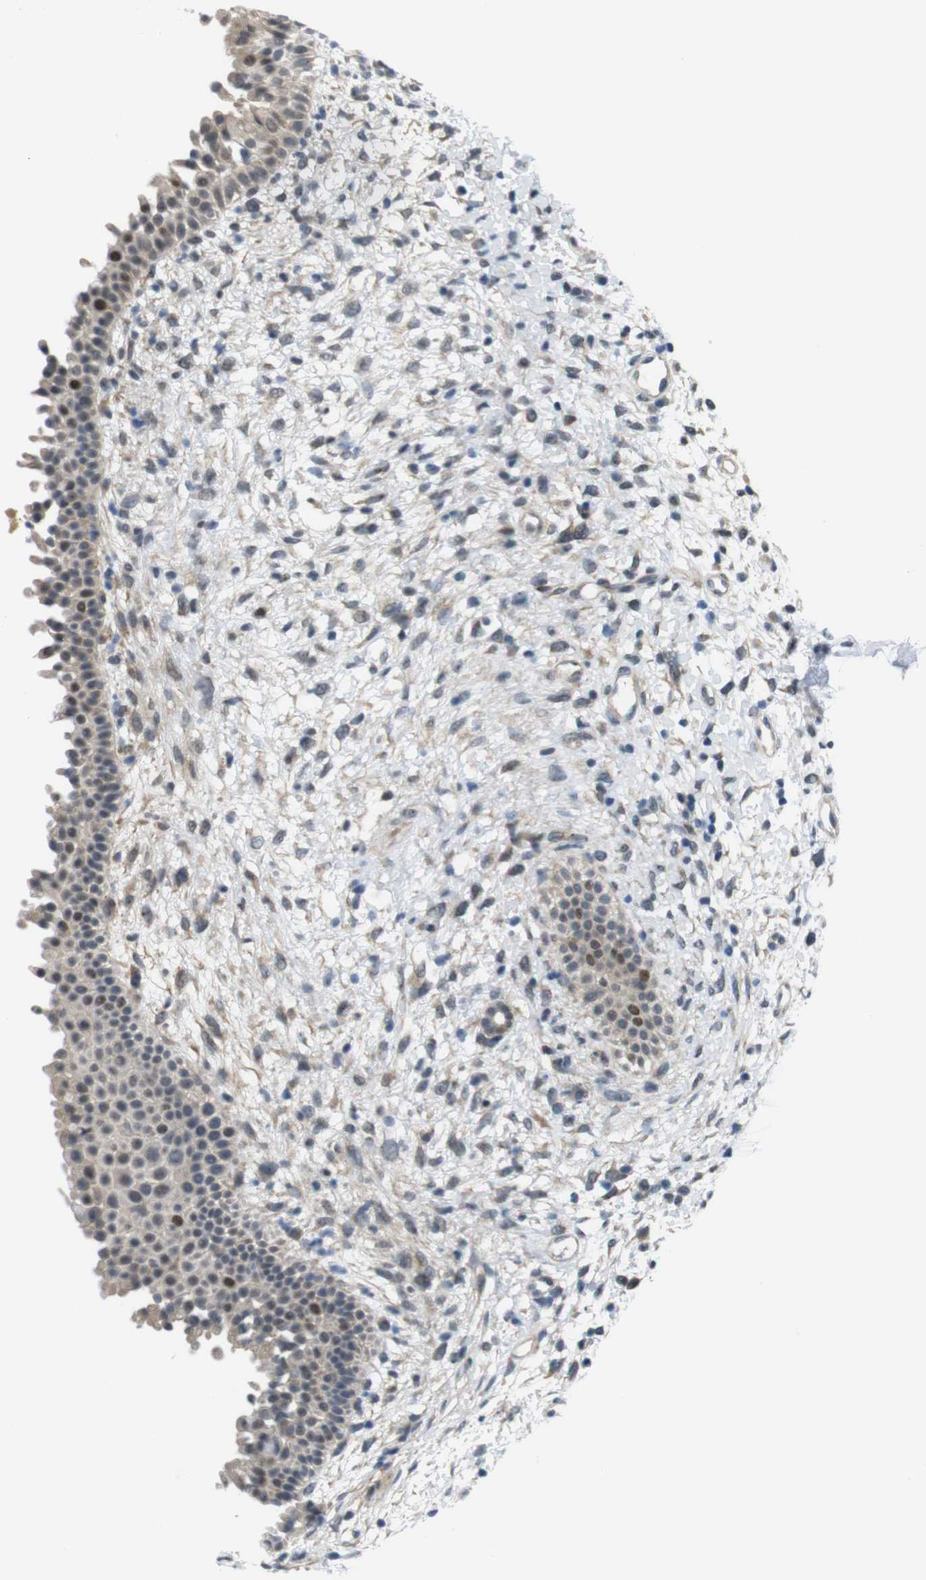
{"staining": {"intensity": "moderate", "quantity": "25%-75%", "location": "cytoplasmic/membranous,nuclear"}, "tissue": "nasopharynx", "cell_type": "Respiratory epithelial cells", "image_type": "normal", "snomed": [{"axis": "morphology", "description": "Normal tissue, NOS"}, {"axis": "topography", "description": "Nasopharynx"}], "caption": "Immunohistochemistry (IHC) staining of normal nasopharynx, which demonstrates medium levels of moderate cytoplasmic/membranous,nuclear positivity in about 25%-75% of respiratory epithelial cells indicating moderate cytoplasmic/membranous,nuclear protein expression. The staining was performed using DAB (brown) for protein detection and nuclei were counterstained in hematoxylin (blue).", "gene": "SMCO2", "patient": {"sex": "male", "age": 22}}